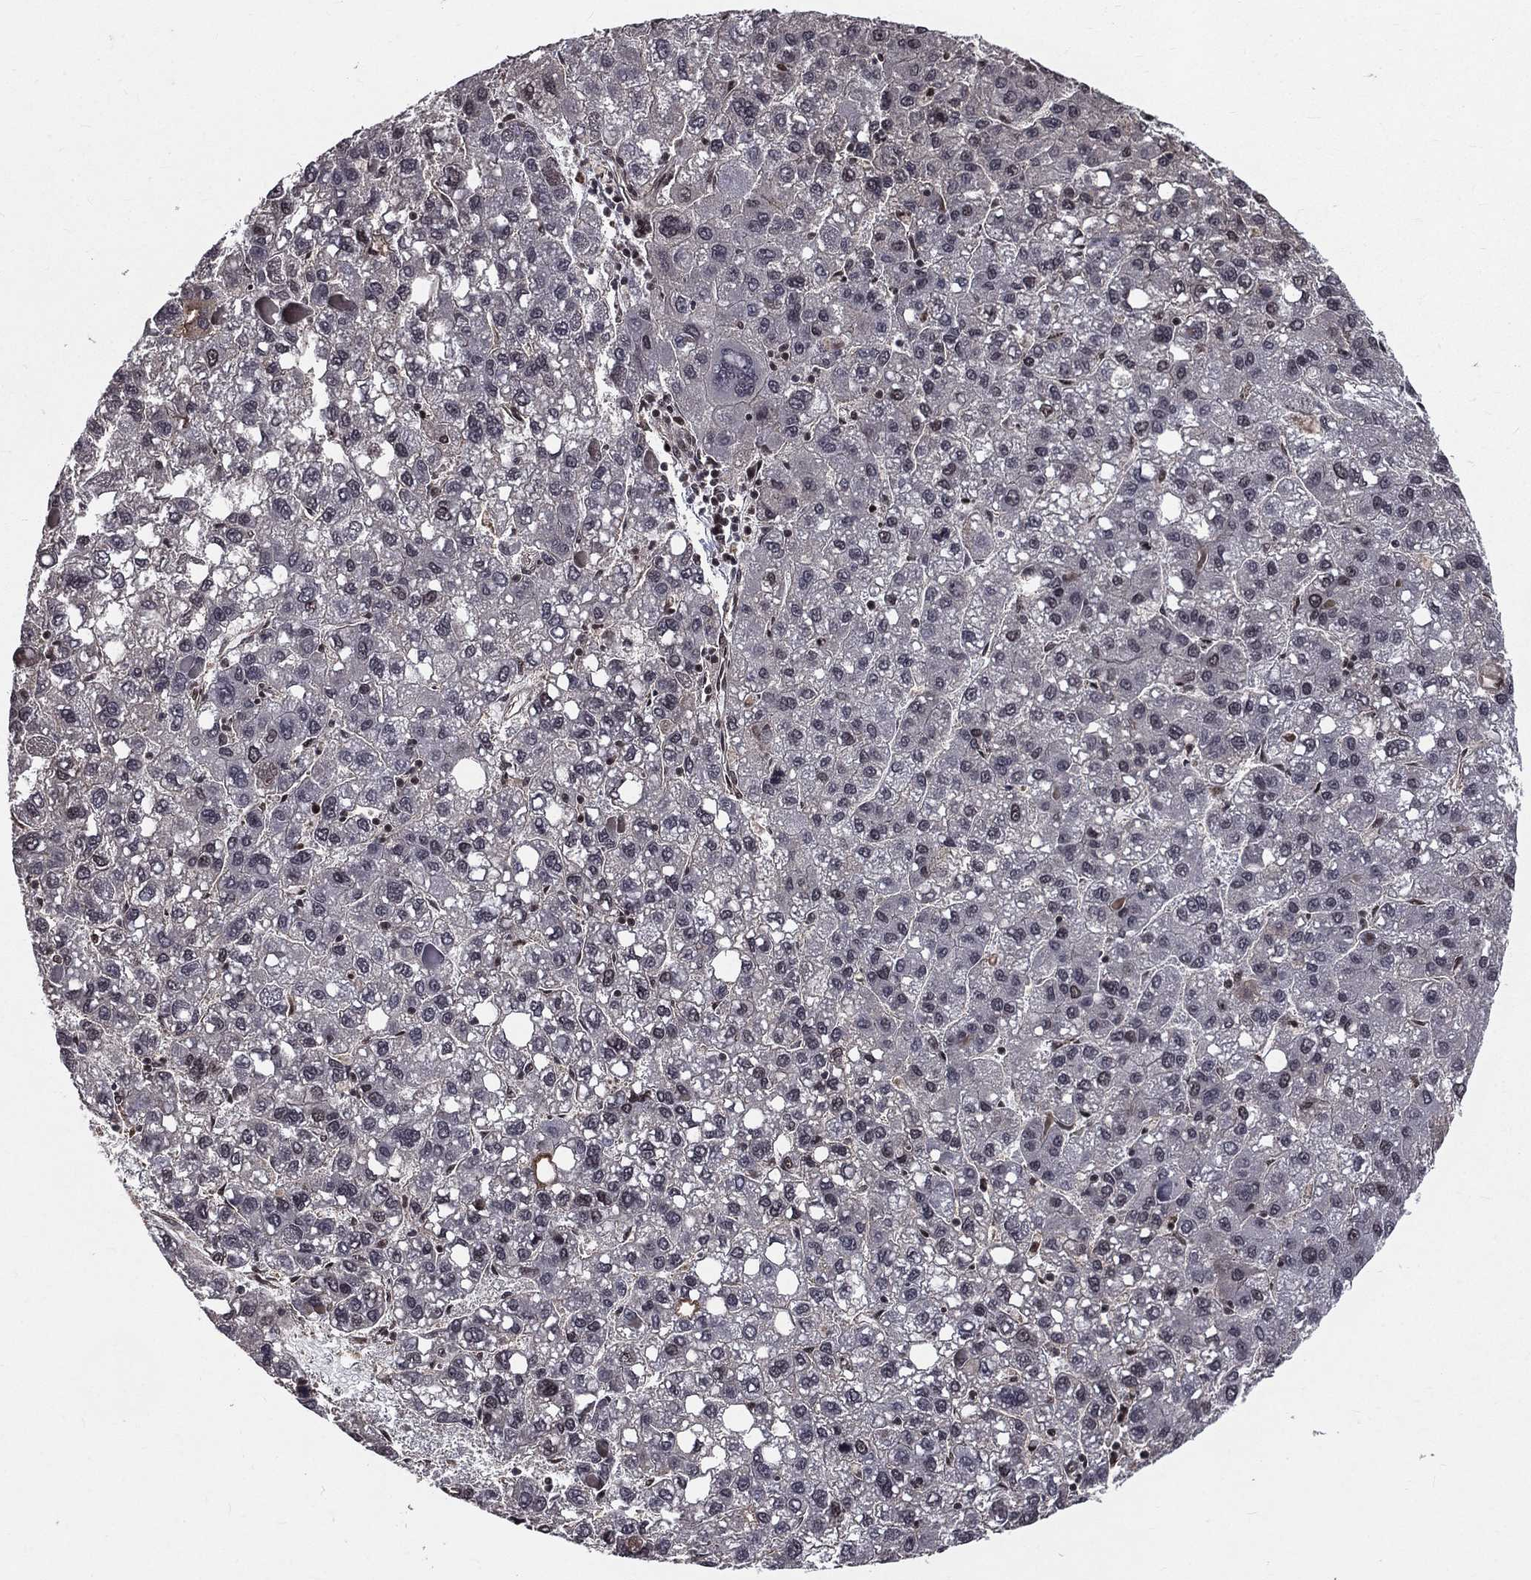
{"staining": {"intensity": "negative", "quantity": "none", "location": "none"}, "tissue": "liver cancer", "cell_type": "Tumor cells", "image_type": "cancer", "snomed": [{"axis": "morphology", "description": "Carcinoma, Hepatocellular, NOS"}, {"axis": "topography", "description": "Liver"}], "caption": "Immunohistochemistry of human liver hepatocellular carcinoma displays no staining in tumor cells.", "gene": "SMC3", "patient": {"sex": "female", "age": 82}}